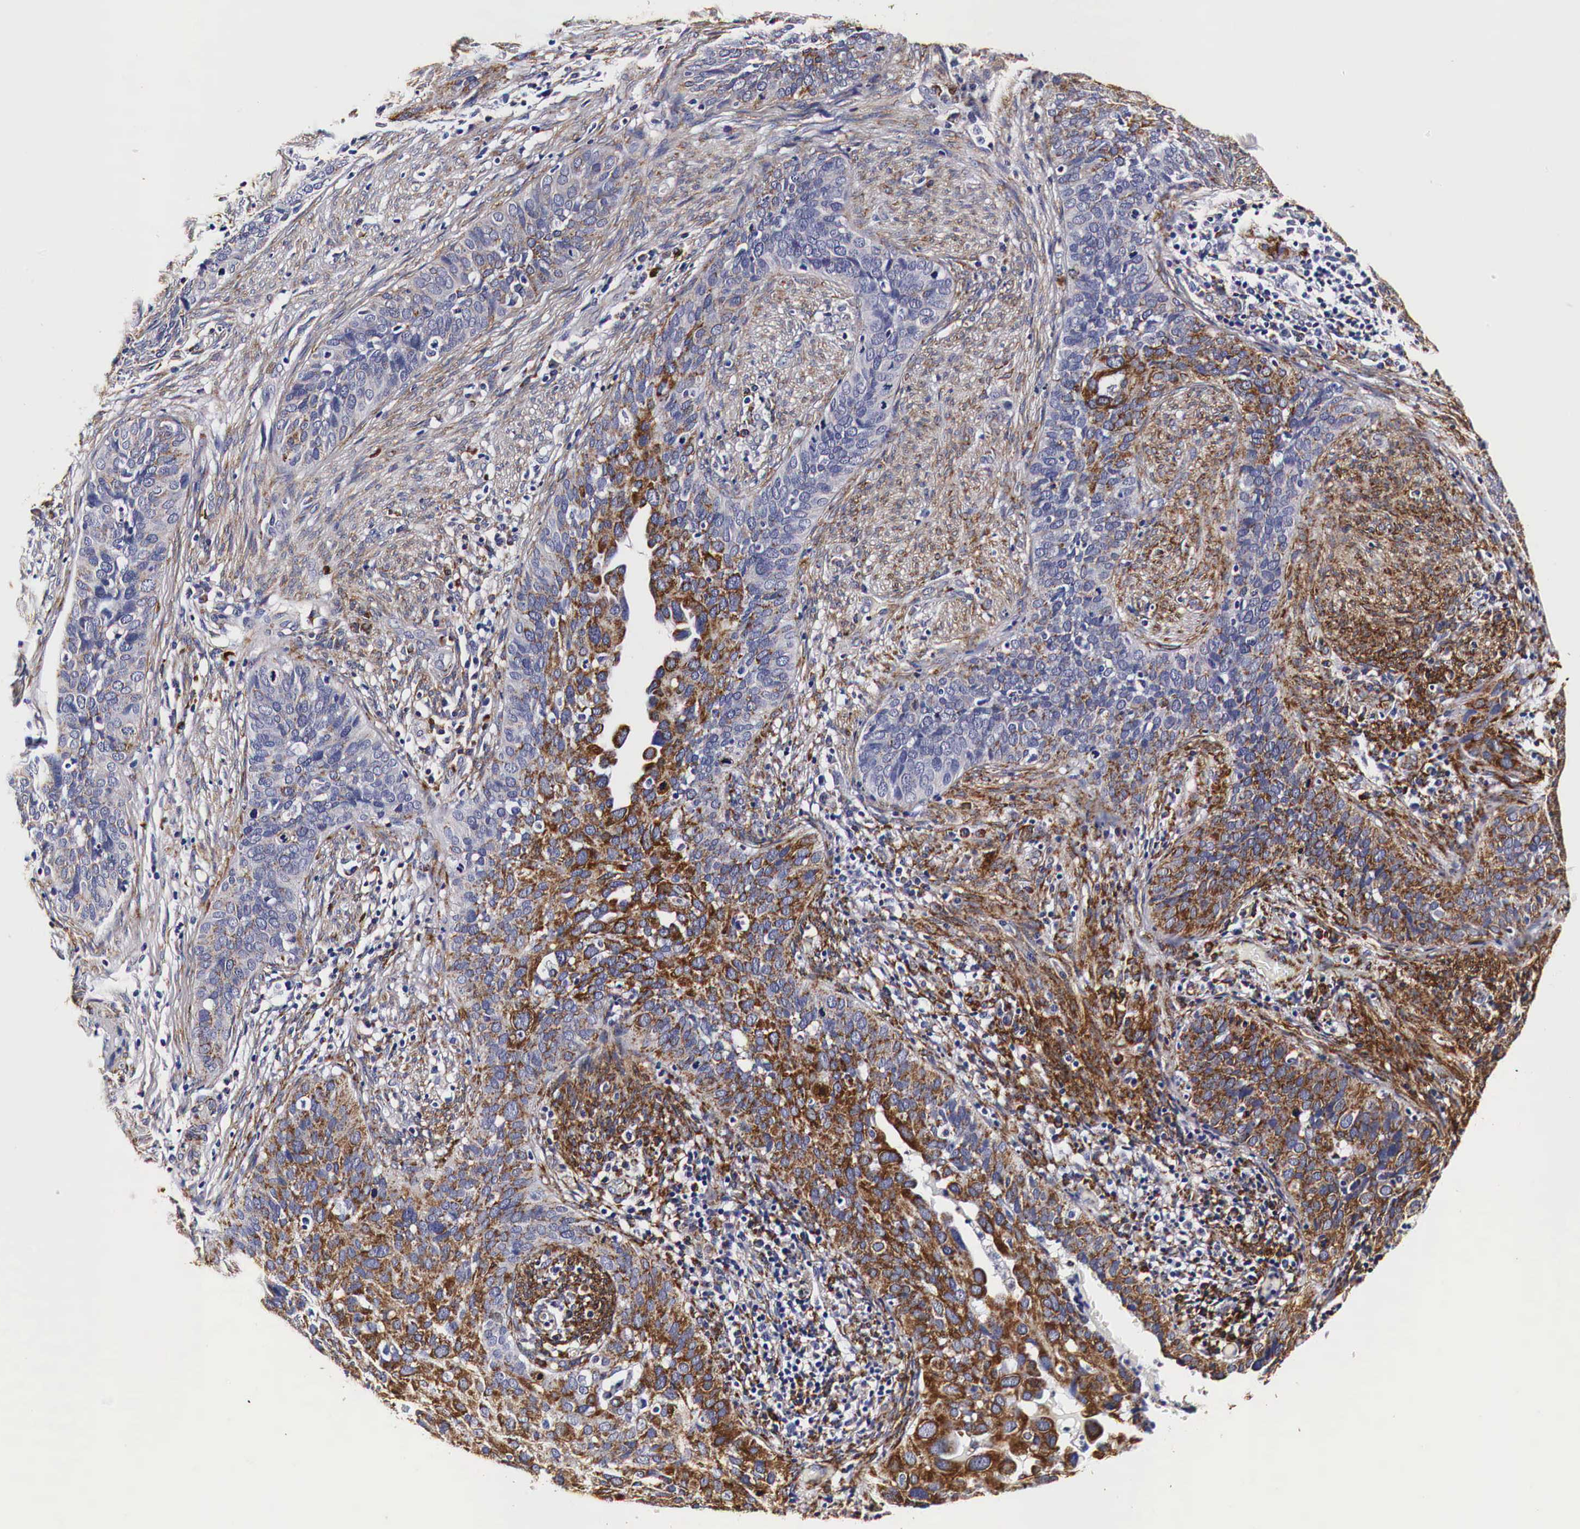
{"staining": {"intensity": "moderate", "quantity": "25%-75%", "location": "cytoplasmic/membranous"}, "tissue": "cervical cancer", "cell_type": "Tumor cells", "image_type": "cancer", "snomed": [{"axis": "morphology", "description": "Squamous cell carcinoma, NOS"}, {"axis": "topography", "description": "Cervix"}], "caption": "Cervical squamous cell carcinoma stained for a protein (brown) demonstrates moderate cytoplasmic/membranous positive positivity in about 25%-75% of tumor cells.", "gene": "CKAP4", "patient": {"sex": "female", "age": 31}}